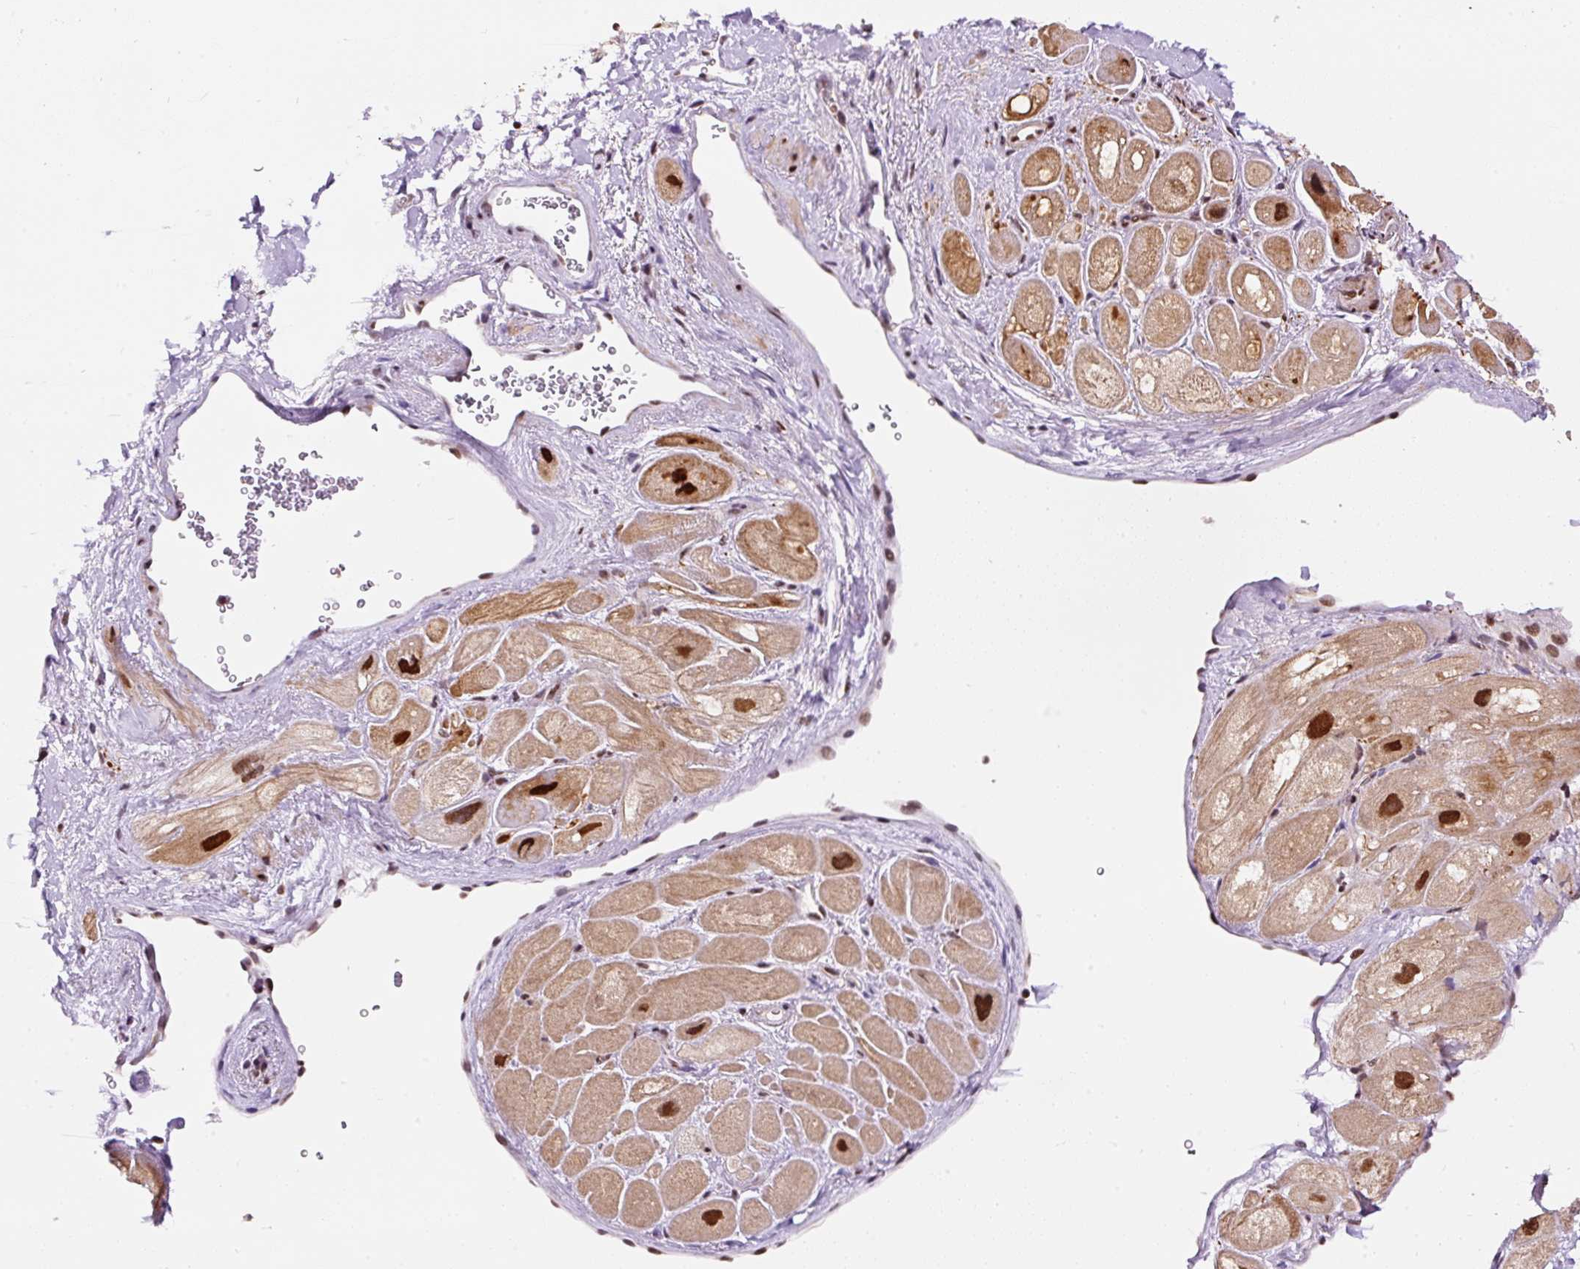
{"staining": {"intensity": "strong", "quantity": "25%-75%", "location": "cytoplasmic/membranous,nuclear"}, "tissue": "heart muscle", "cell_type": "Cardiomyocytes", "image_type": "normal", "snomed": [{"axis": "morphology", "description": "Normal tissue, NOS"}, {"axis": "topography", "description": "Heart"}], "caption": "The image exhibits a brown stain indicating the presence of a protein in the cytoplasmic/membranous,nuclear of cardiomyocytes in heart muscle. (Brightfield microscopy of DAB IHC at high magnification).", "gene": "HNRNPC", "patient": {"sex": "male", "age": 49}}